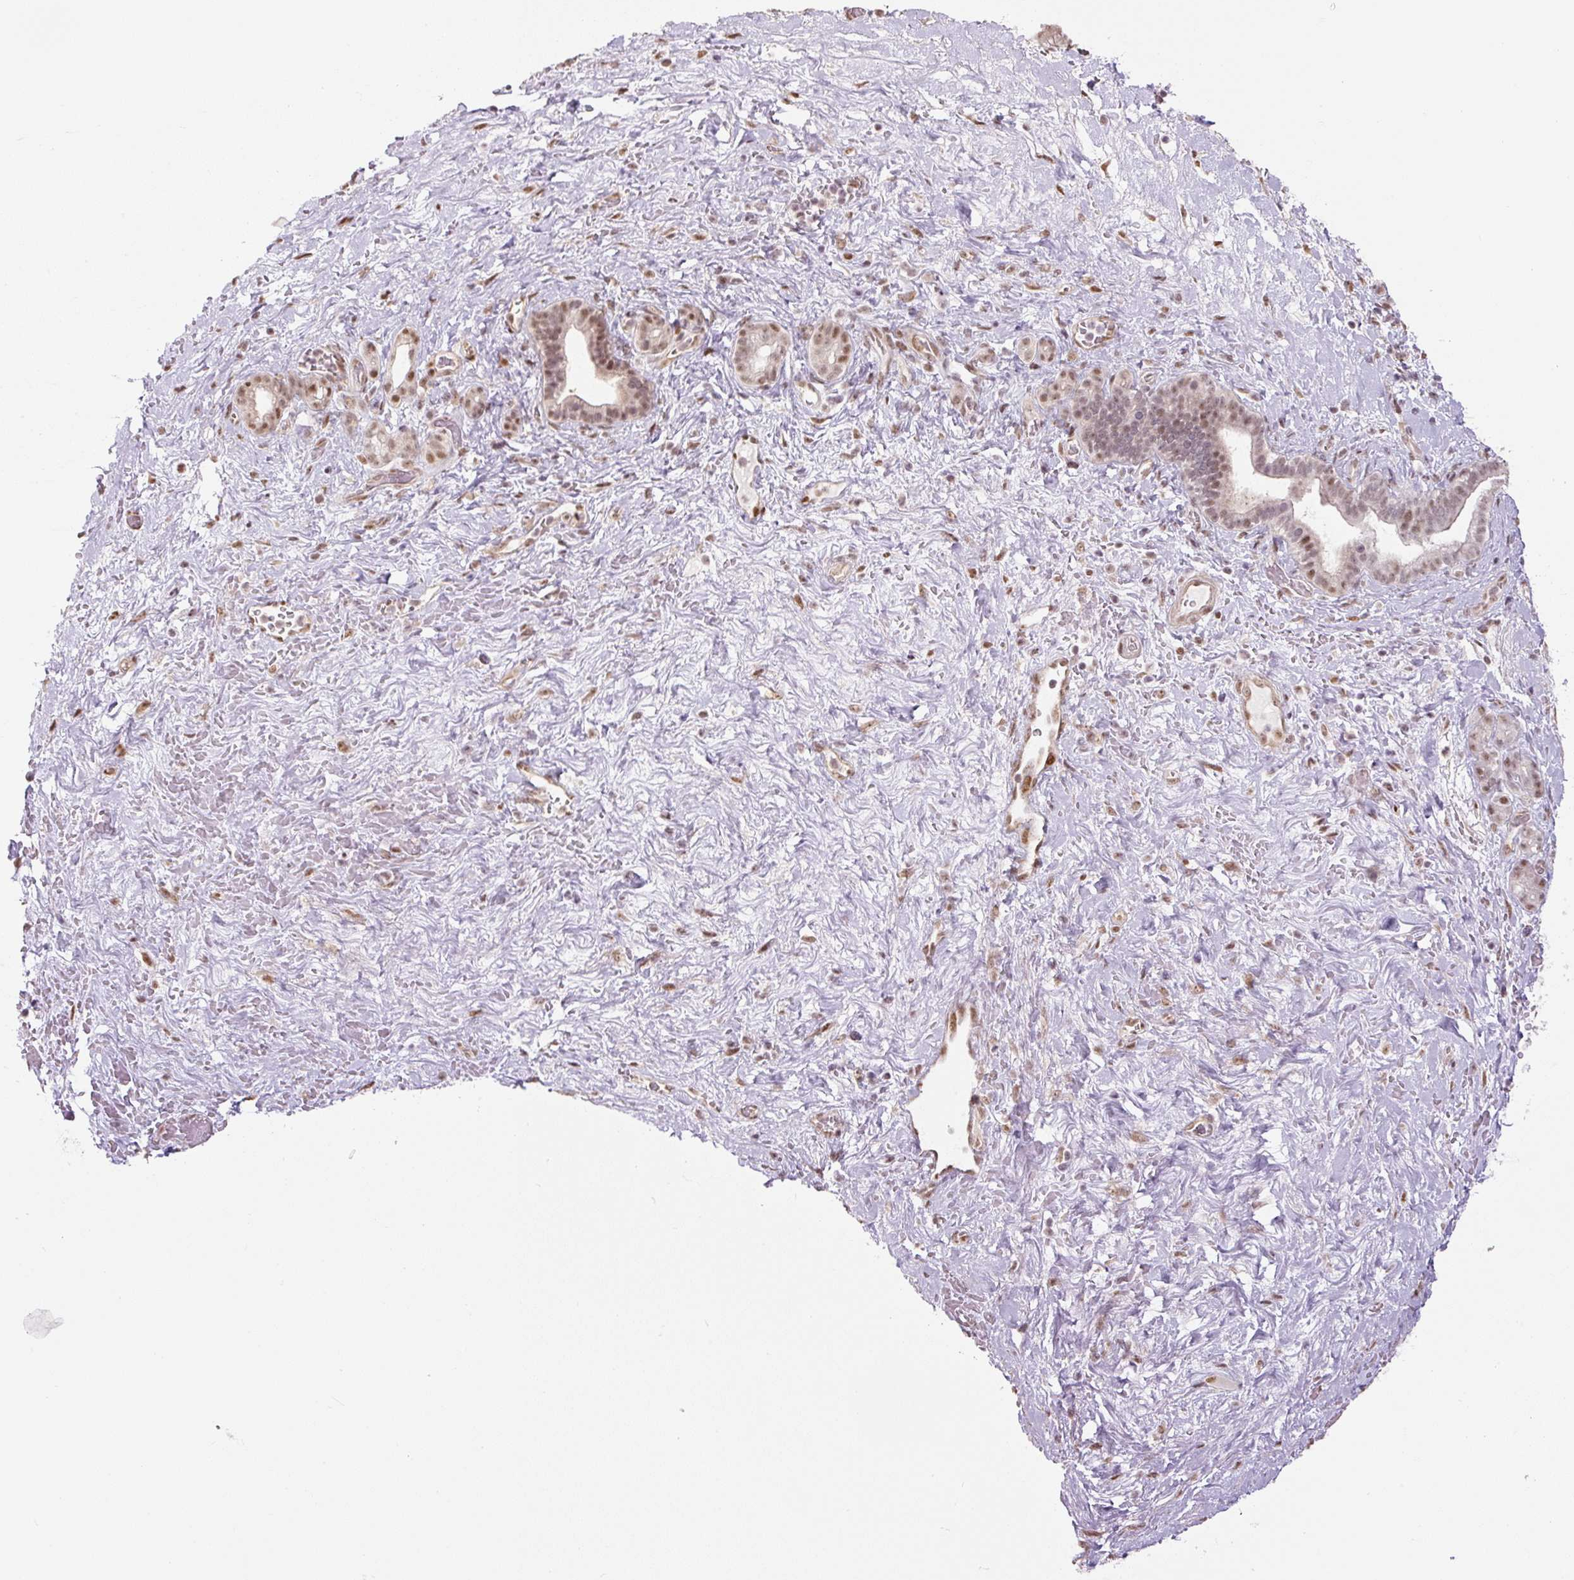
{"staining": {"intensity": "moderate", "quantity": ">75%", "location": "nuclear"}, "tissue": "pancreatic cancer", "cell_type": "Tumor cells", "image_type": "cancer", "snomed": [{"axis": "morphology", "description": "Adenocarcinoma, NOS"}, {"axis": "topography", "description": "Pancreas"}], "caption": "A medium amount of moderate nuclear positivity is appreciated in approximately >75% of tumor cells in pancreatic adenocarcinoma tissue.", "gene": "TCFL5", "patient": {"sex": "male", "age": 44}}